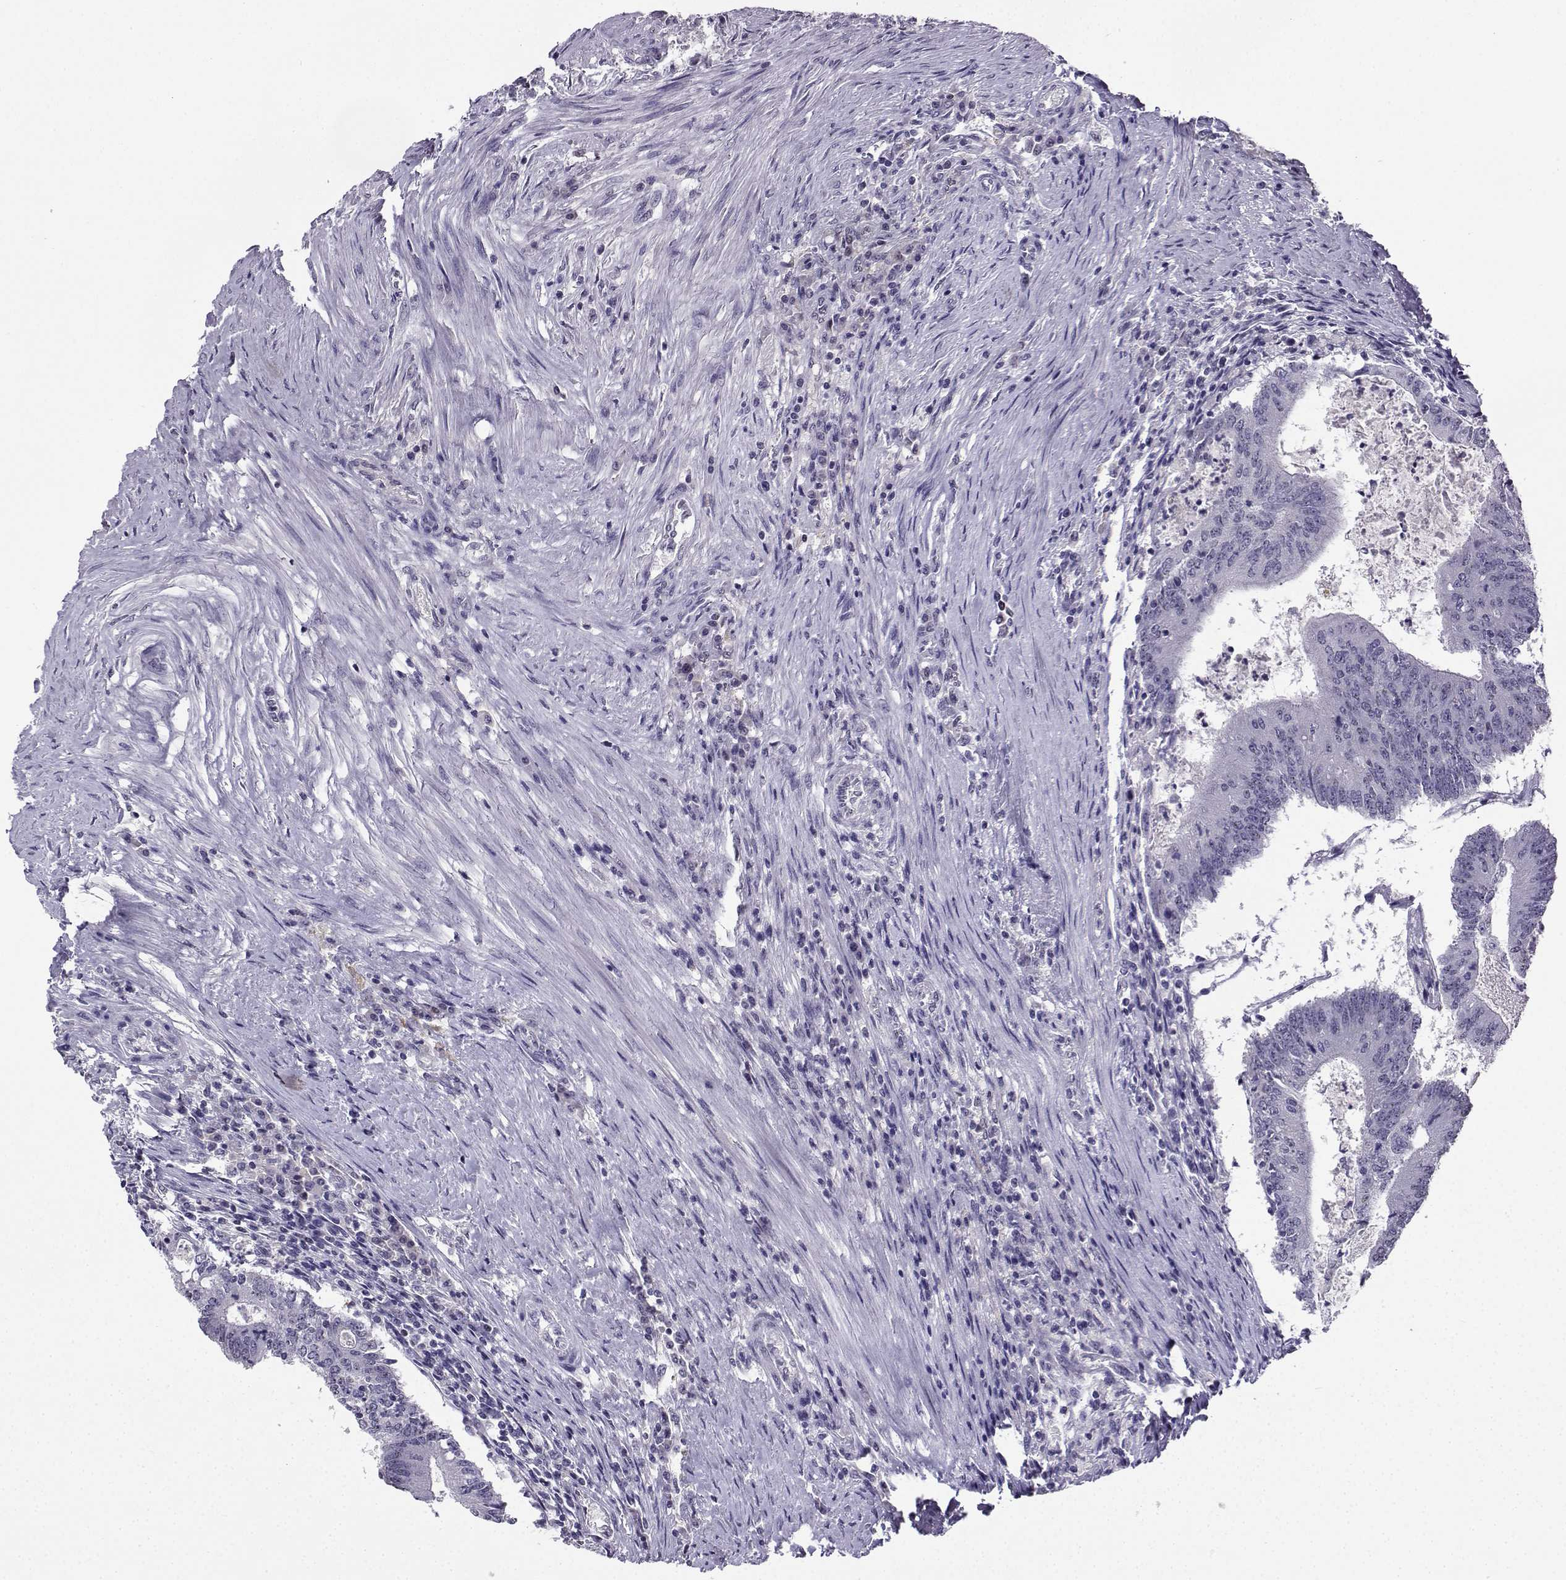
{"staining": {"intensity": "negative", "quantity": "none", "location": "none"}, "tissue": "colorectal cancer", "cell_type": "Tumor cells", "image_type": "cancer", "snomed": [{"axis": "morphology", "description": "Adenocarcinoma, NOS"}, {"axis": "topography", "description": "Colon"}], "caption": "Immunohistochemical staining of human colorectal cancer (adenocarcinoma) displays no significant positivity in tumor cells.", "gene": "LRFN2", "patient": {"sex": "female", "age": 70}}